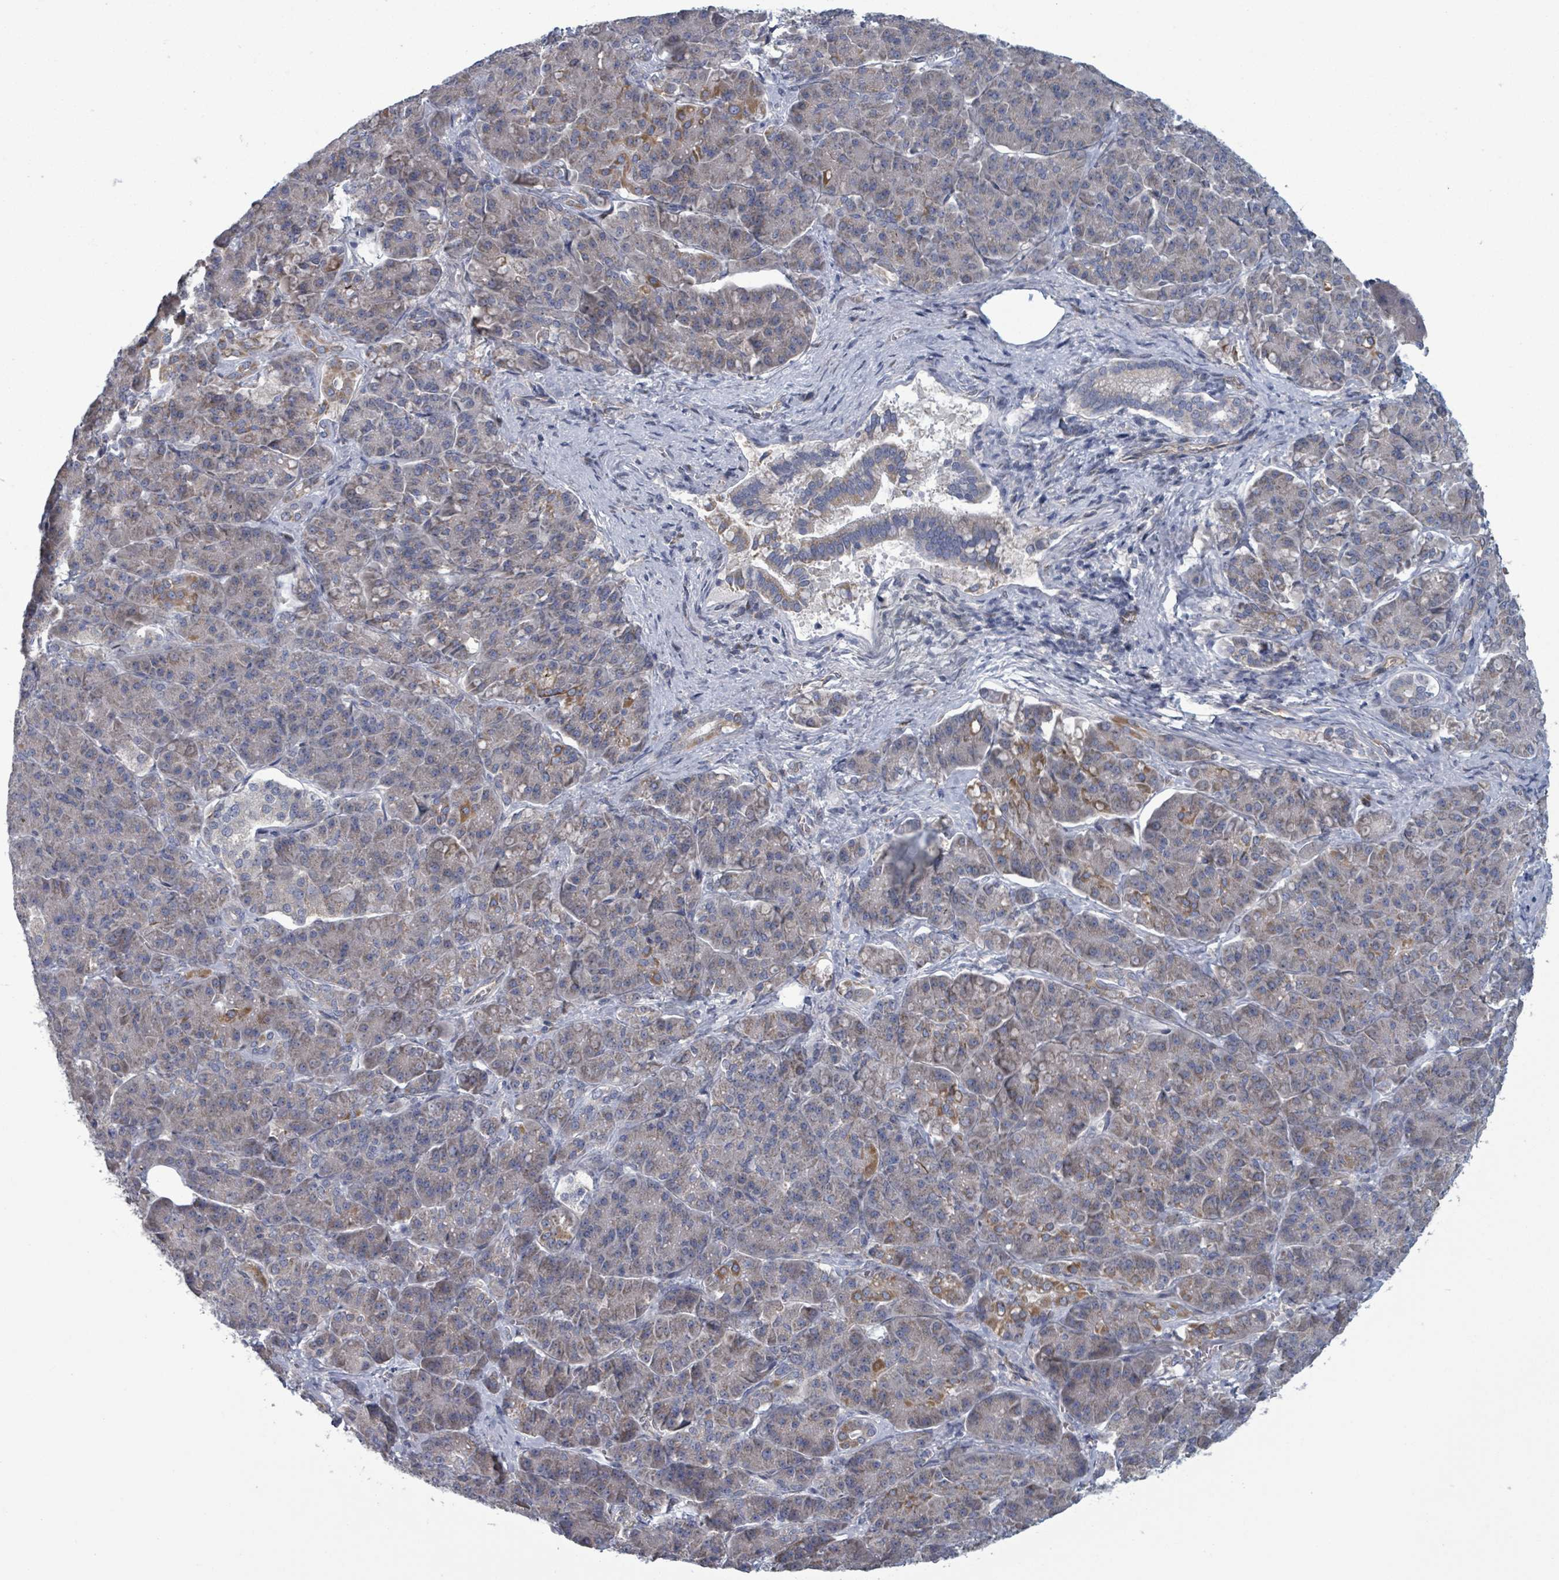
{"staining": {"intensity": "moderate", "quantity": "<25%", "location": "cytoplasmic/membranous"}, "tissue": "pancreatic cancer", "cell_type": "Tumor cells", "image_type": "cancer", "snomed": [{"axis": "morphology", "description": "Adenocarcinoma, NOS"}, {"axis": "topography", "description": "Pancreas"}], "caption": "Protein staining exhibits moderate cytoplasmic/membranous expression in about <25% of tumor cells in pancreatic cancer (adenocarcinoma).", "gene": "FKBP1A", "patient": {"sex": "male", "age": 57}}